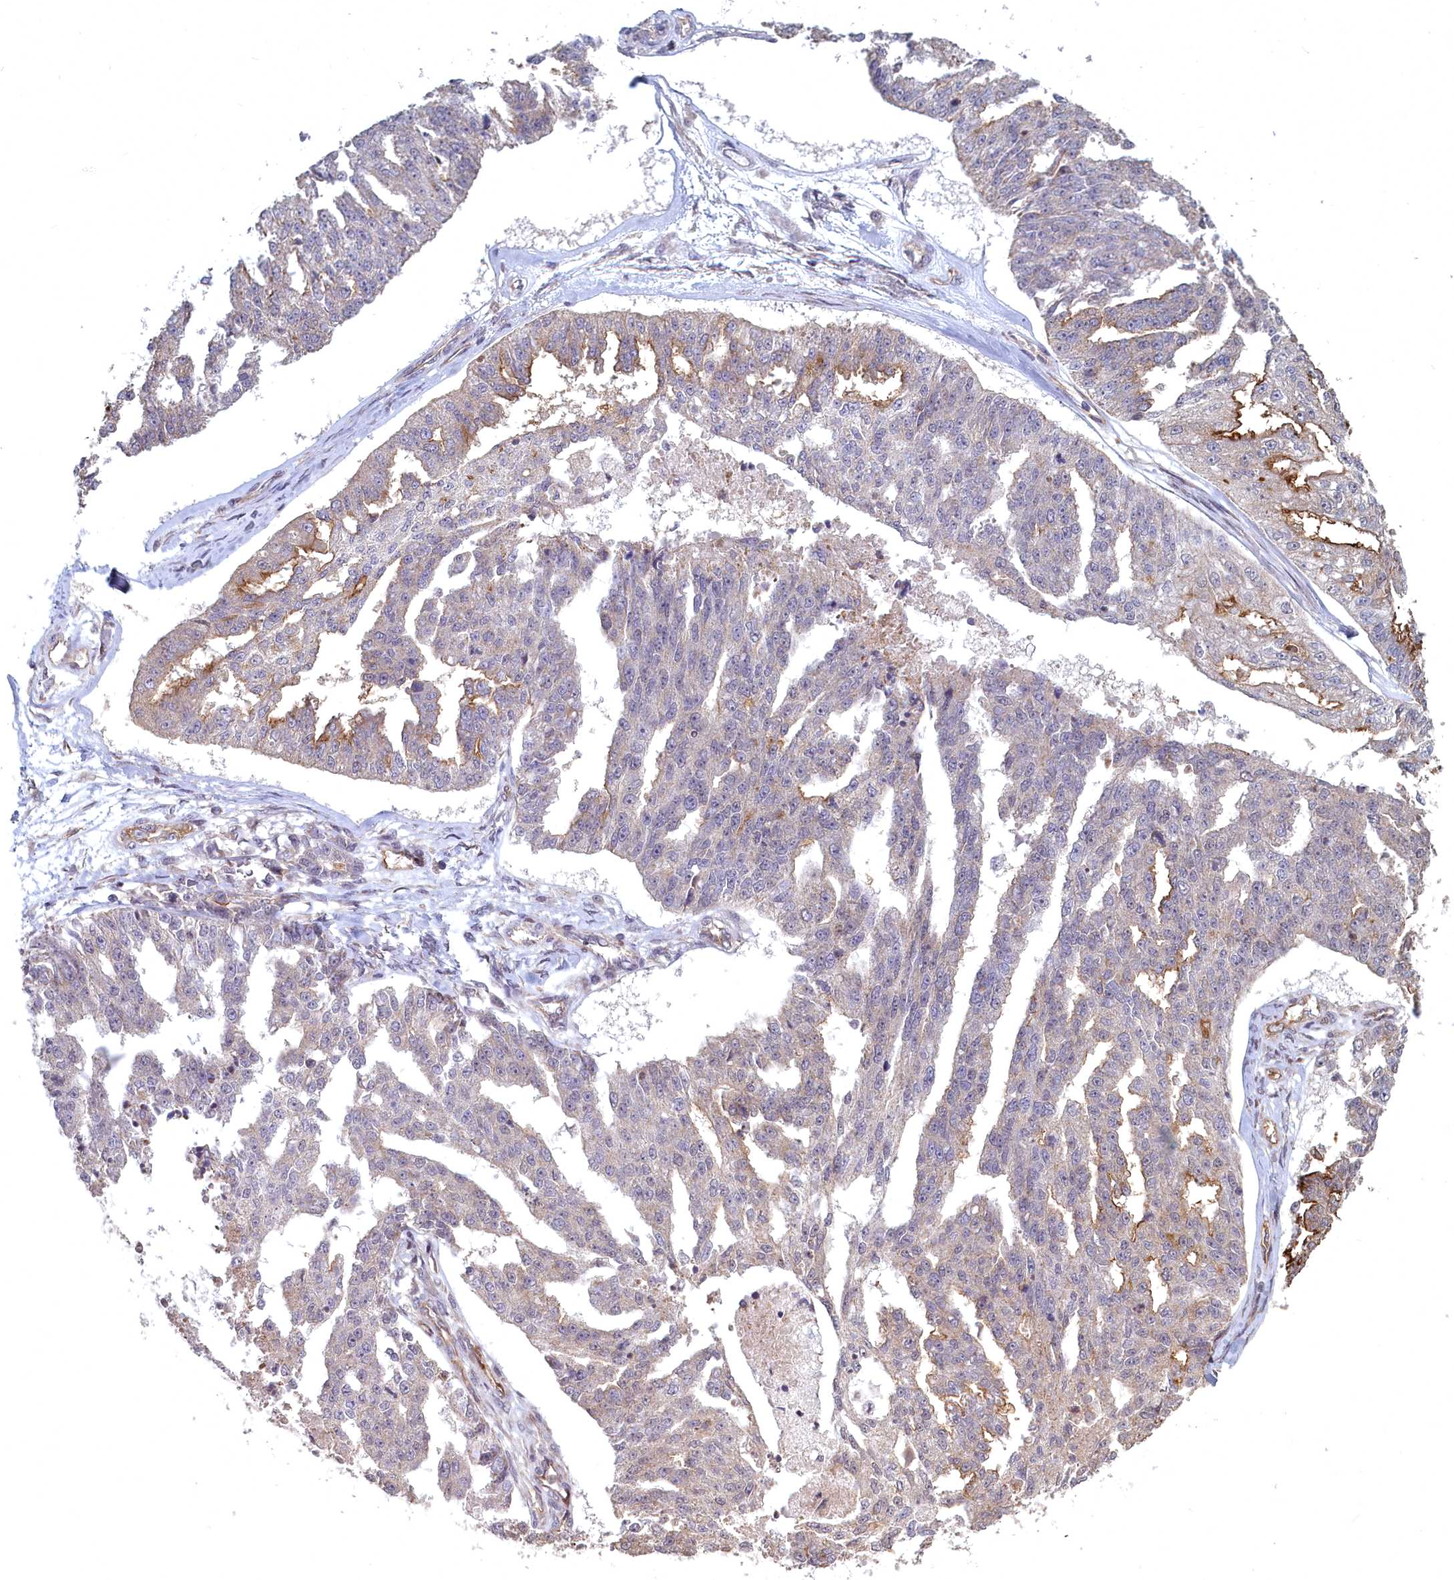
{"staining": {"intensity": "strong", "quantity": "<25%", "location": "cytoplasmic/membranous"}, "tissue": "ovarian cancer", "cell_type": "Tumor cells", "image_type": "cancer", "snomed": [{"axis": "morphology", "description": "Cystadenocarcinoma, serous, NOS"}, {"axis": "topography", "description": "Ovary"}], "caption": "High-power microscopy captured an immunohistochemistry (IHC) micrograph of ovarian cancer, revealing strong cytoplasmic/membranous expression in about <25% of tumor cells.", "gene": "TSPYL4", "patient": {"sex": "female", "age": 58}}